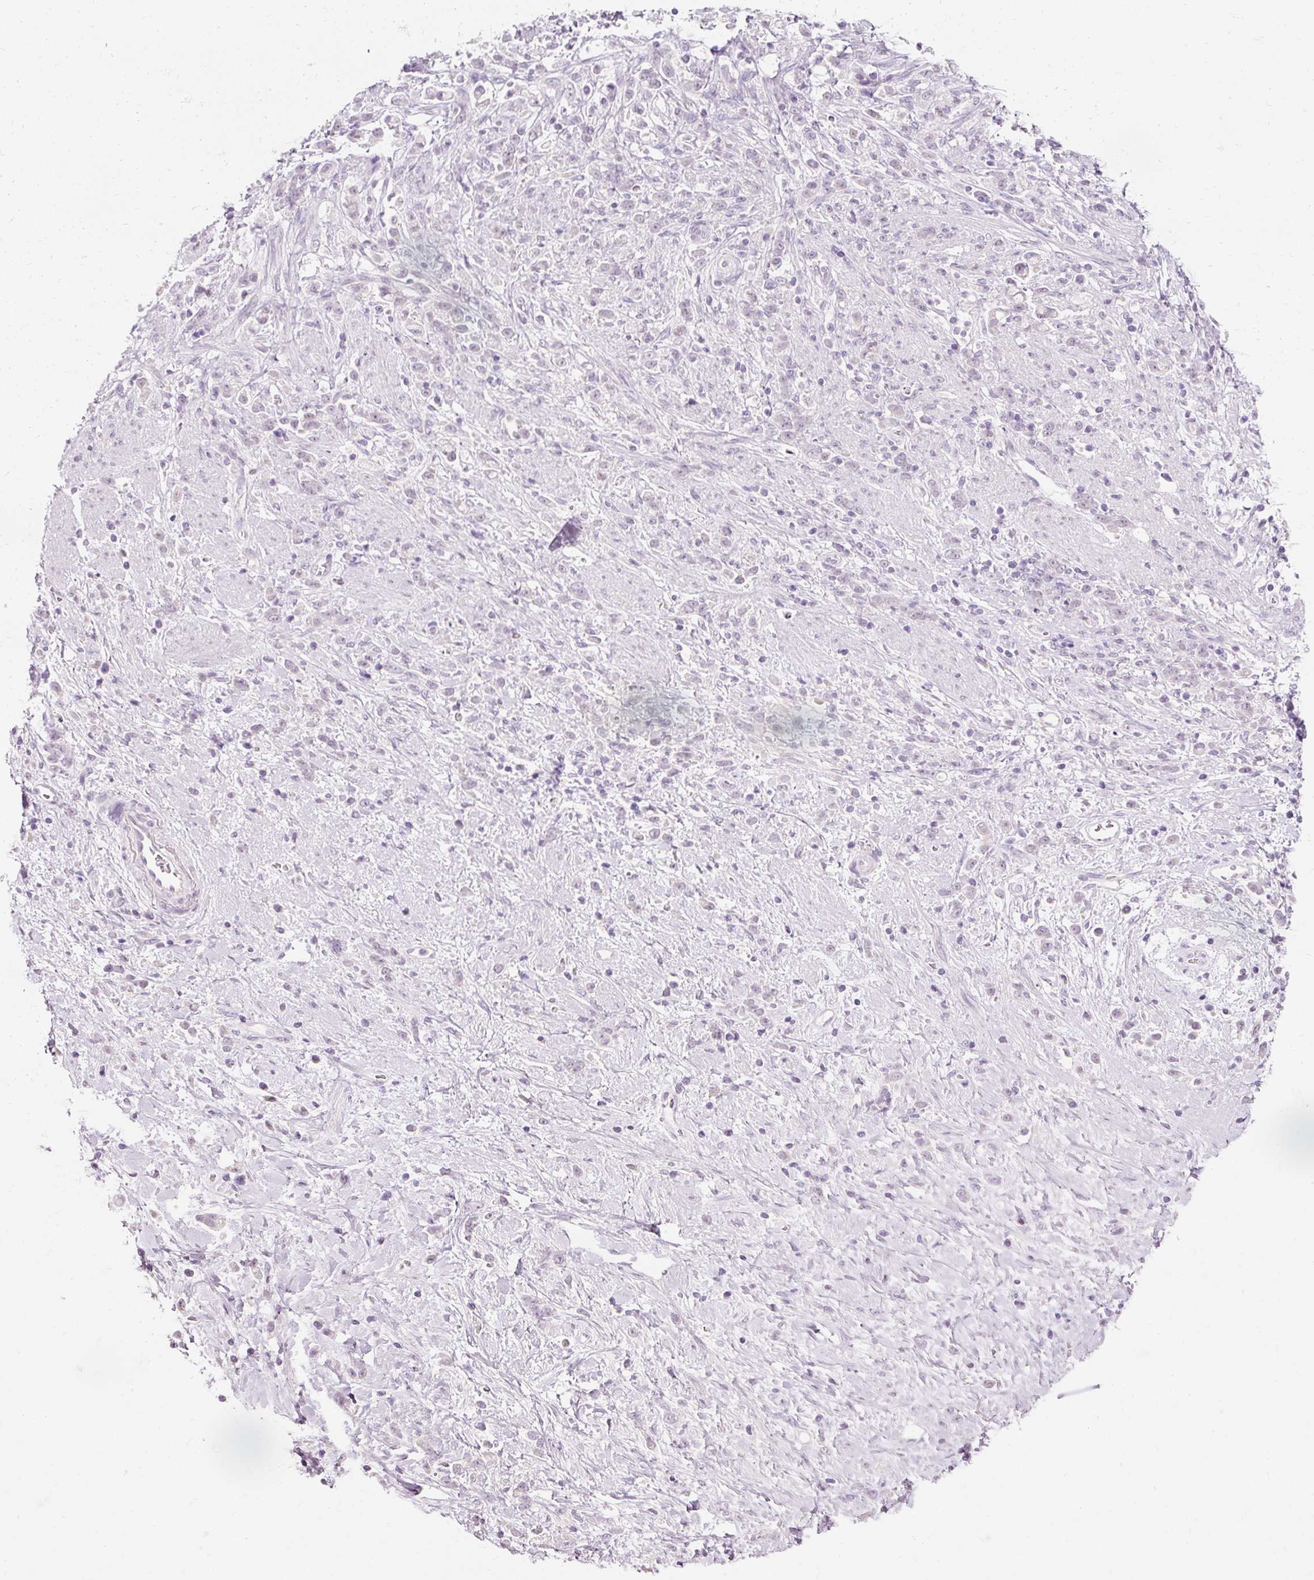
{"staining": {"intensity": "negative", "quantity": "none", "location": "none"}, "tissue": "stomach cancer", "cell_type": "Tumor cells", "image_type": "cancer", "snomed": [{"axis": "morphology", "description": "Adenocarcinoma, NOS"}, {"axis": "topography", "description": "Stomach"}], "caption": "Adenocarcinoma (stomach) was stained to show a protein in brown. There is no significant expression in tumor cells.", "gene": "ELAVL3", "patient": {"sex": "female", "age": 60}}